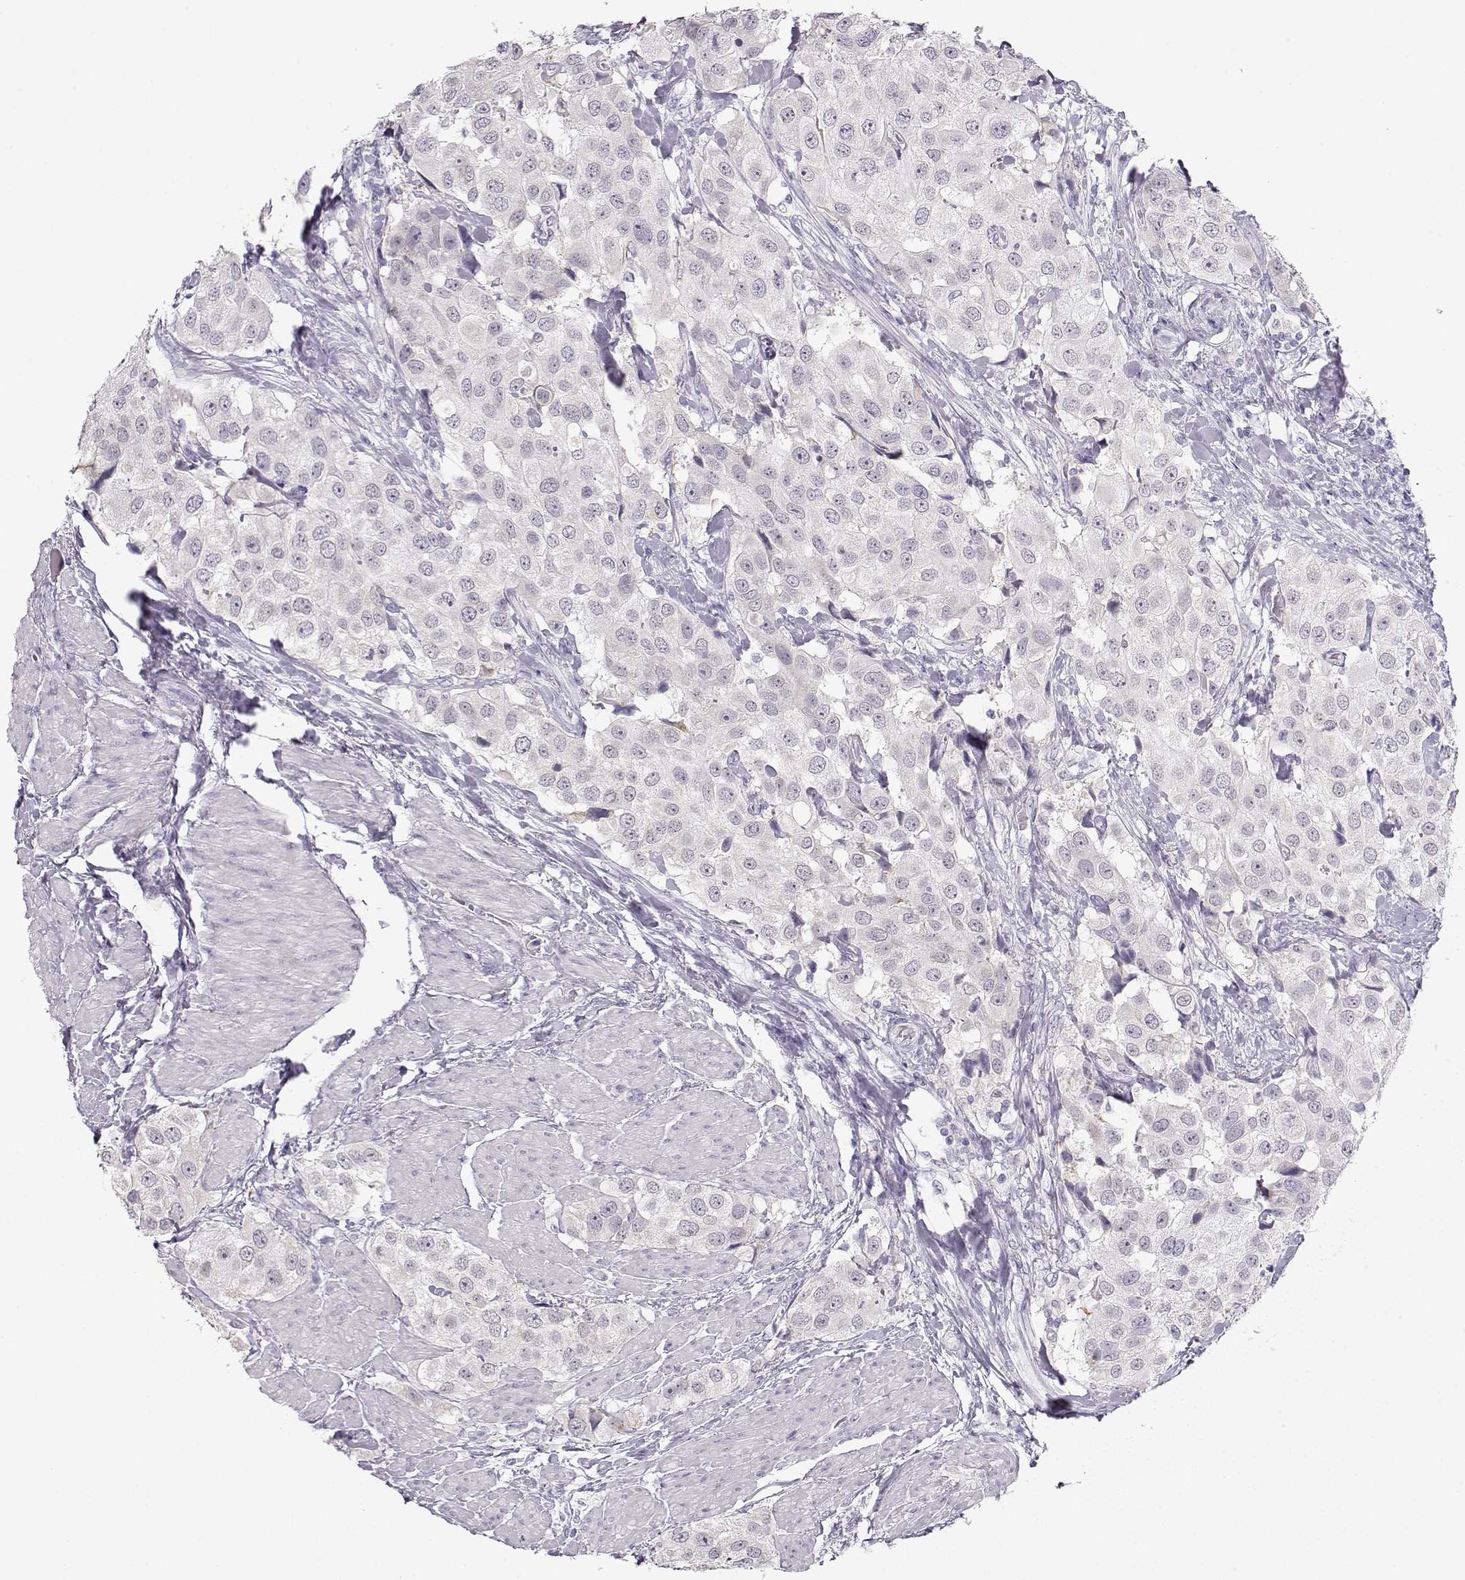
{"staining": {"intensity": "negative", "quantity": "none", "location": "none"}, "tissue": "urothelial cancer", "cell_type": "Tumor cells", "image_type": "cancer", "snomed": [{"axis": "morphology", "description": "Urothelial carcinoma, High grade"}, {"axis": "topography", "description": "Urinary bladder"}], "caption": "Immunohistochemistry (IHC) image of urothelial cancer stained for a protein (brown), which displays no staining in tumor cells. (DAB immunohistochemistry (IHC), high magnification).", "gene": "IMPG1", "patient": {"sex": "female", "age": 64}}